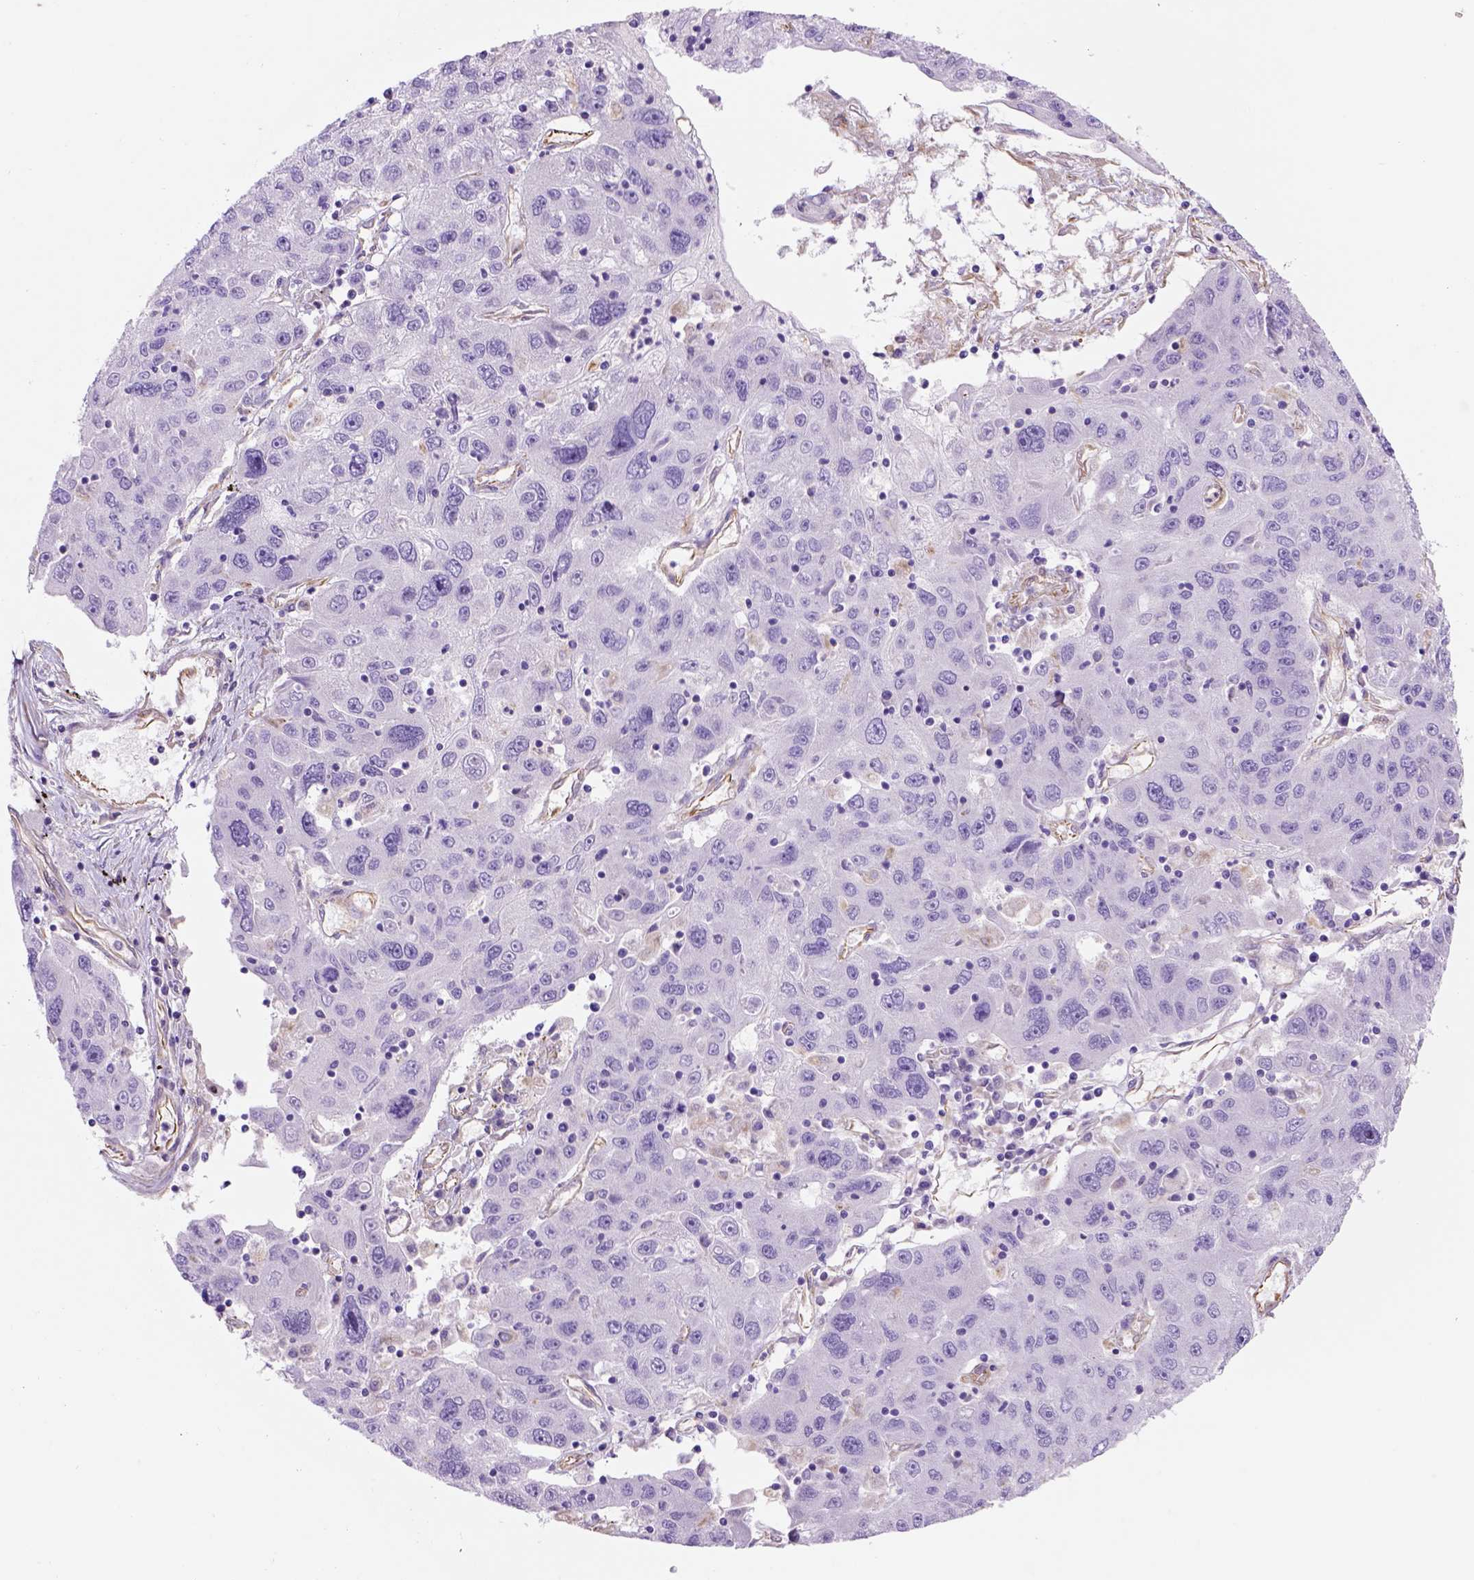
{"staining": {"intensity": "negative", "quantity": "none", "location": "none"}, "tissue": "stomach cancer", "cell_type": "Tumor cells", "image_type": "cancer", "snomed": [{"axis": "morphology", "description": "Adenocarcinoma, NOS"}, {"axis": "topography", "description": "Stomach"}], "caption": "The image shows no significant staining in tumor cells of stomach cancer. (Immunohistochemistry (ihc), brightfield microscopy, high magnification).", "gene": "ZZZ3", "patient": {"sex": "male", "age": 56}}